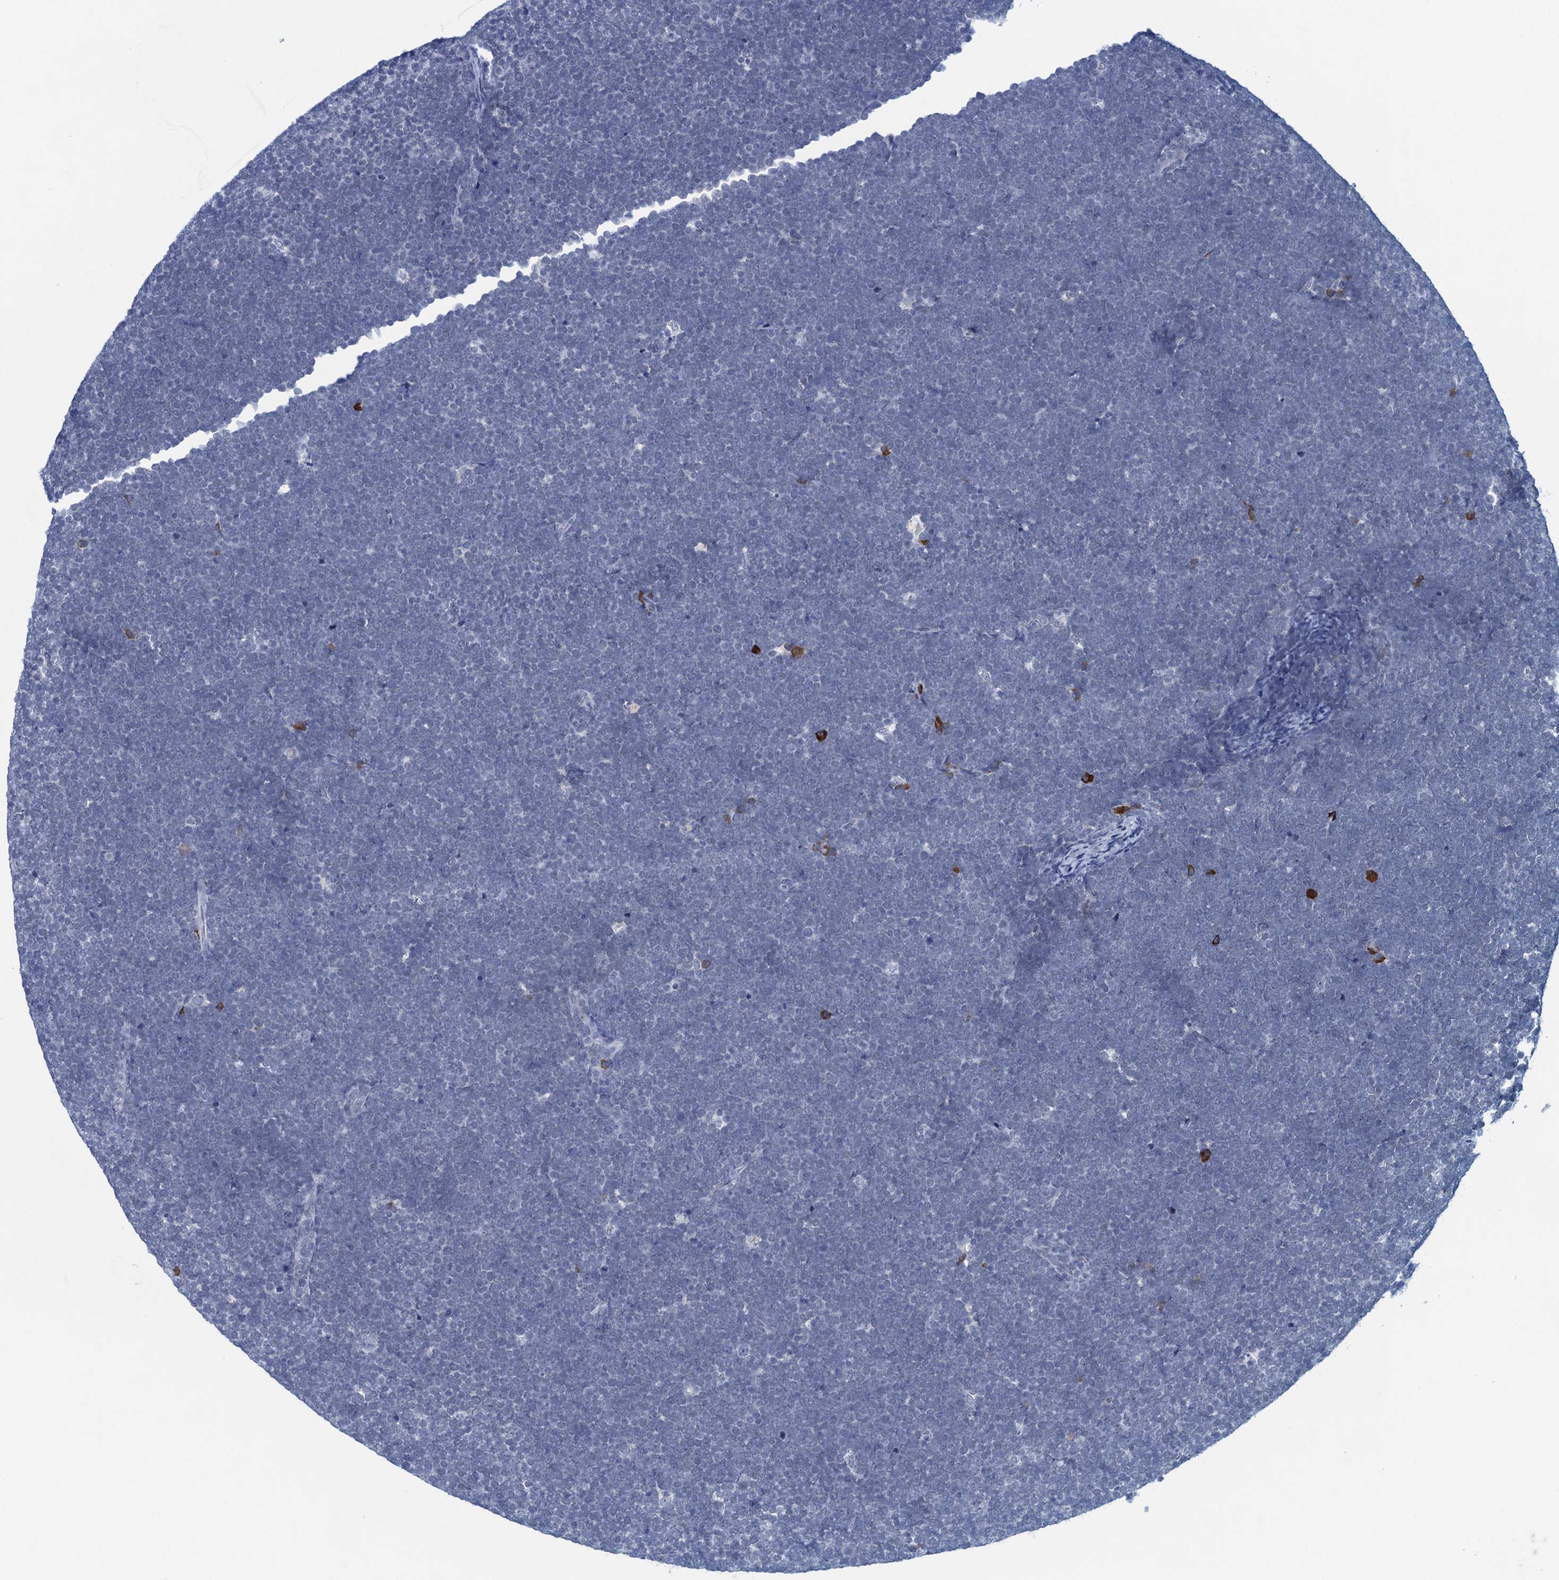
{"staining": {"intensity": "negative", "quantity": "none", "location": "none"}, "tissue": "lymphoma", "cell_type": "Tumor cells", "image_type": "cancer", "snomed": [{"axis": "morphology", "description": "Malignant lymphoma, non-Hodgkin's type, High grade"}, {"axis": "topography", "description": "Lymph node"}], "caption": "Immunohistochemical staining of high-grade malignant lymphoma, non-Hodgkin's type shows no significant expression in tumor cells.", "gene": "HAPSTR1", "patient": {"sex": "male", "age": 13}}